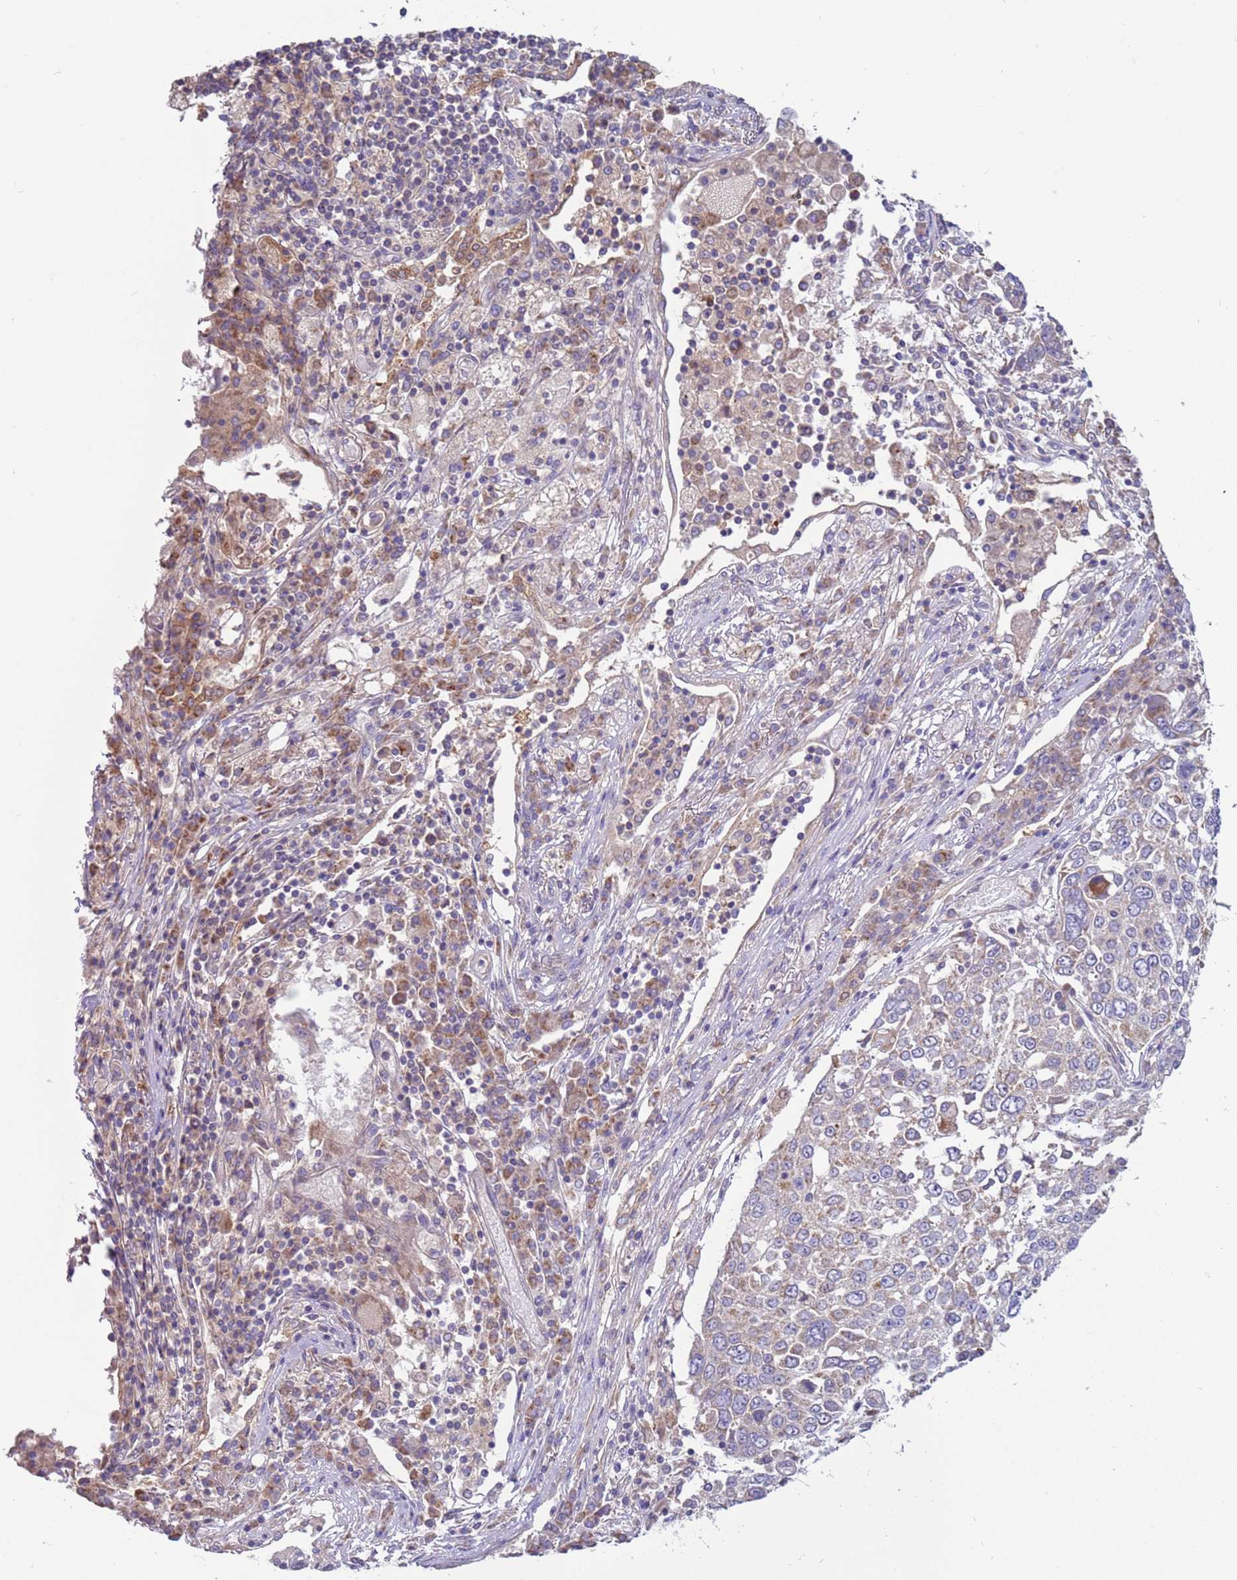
{"staining": {"intensity": "weak", "quantity": "<25%", "location": "cytoplasmic/membranous"}, "tissue": "lung cancer", "cell_type": "Tumor cells", "image_type": "cancer", "snomed": [{"axis": "morphology", "description": "Squamous cell carcinoma, NOS"}, {"axis": "topography", "description": "Lung"}], "caption": "Immunohistochemical staining of human lung cancer (squamous cell carcinoma) shows no significant positivity in tumor cells.", "gene": "UQCRQ", "patient": {"sex": "male", "age": 65}}